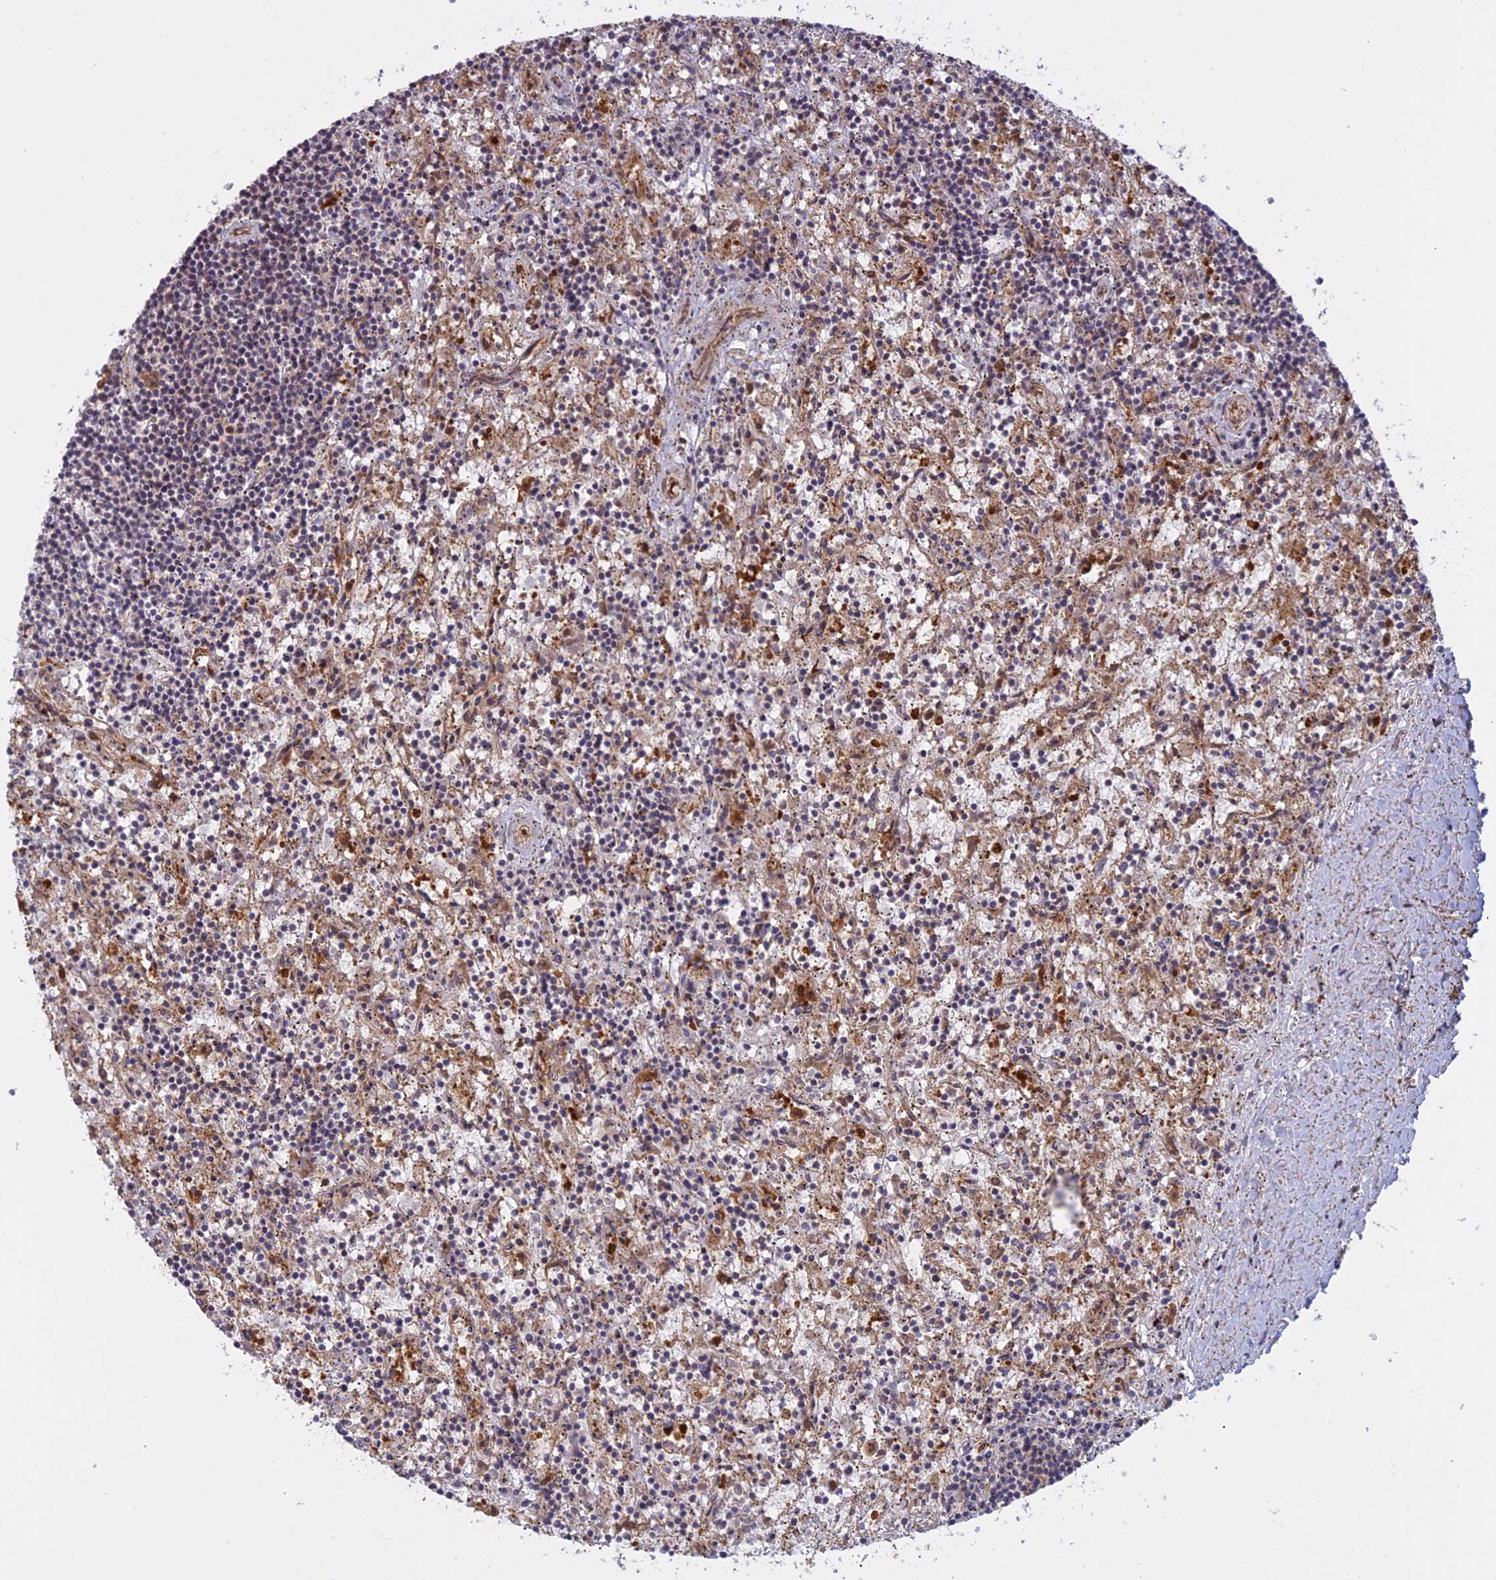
{"staining": {"intensity": "weak", "quantity": "<25%", "location": "cytoplasmic/membranous"}, "tissue": "lymphoma", "cell_type": "Tumor cells", "image_type": "cancer", "snomed": [{"axis": "morphology", "description": "Malignant lymphoma, non-Hodgkin's type, Low grade"}, {"axis": "topography", "description": "Spleen"}], "caption": "Immunohistochemical staining of human lymphoma demonstrates no significant staining in tumor cells.", "gene": "TMEM208", "patient": {"sex": "male", "age": 76}}